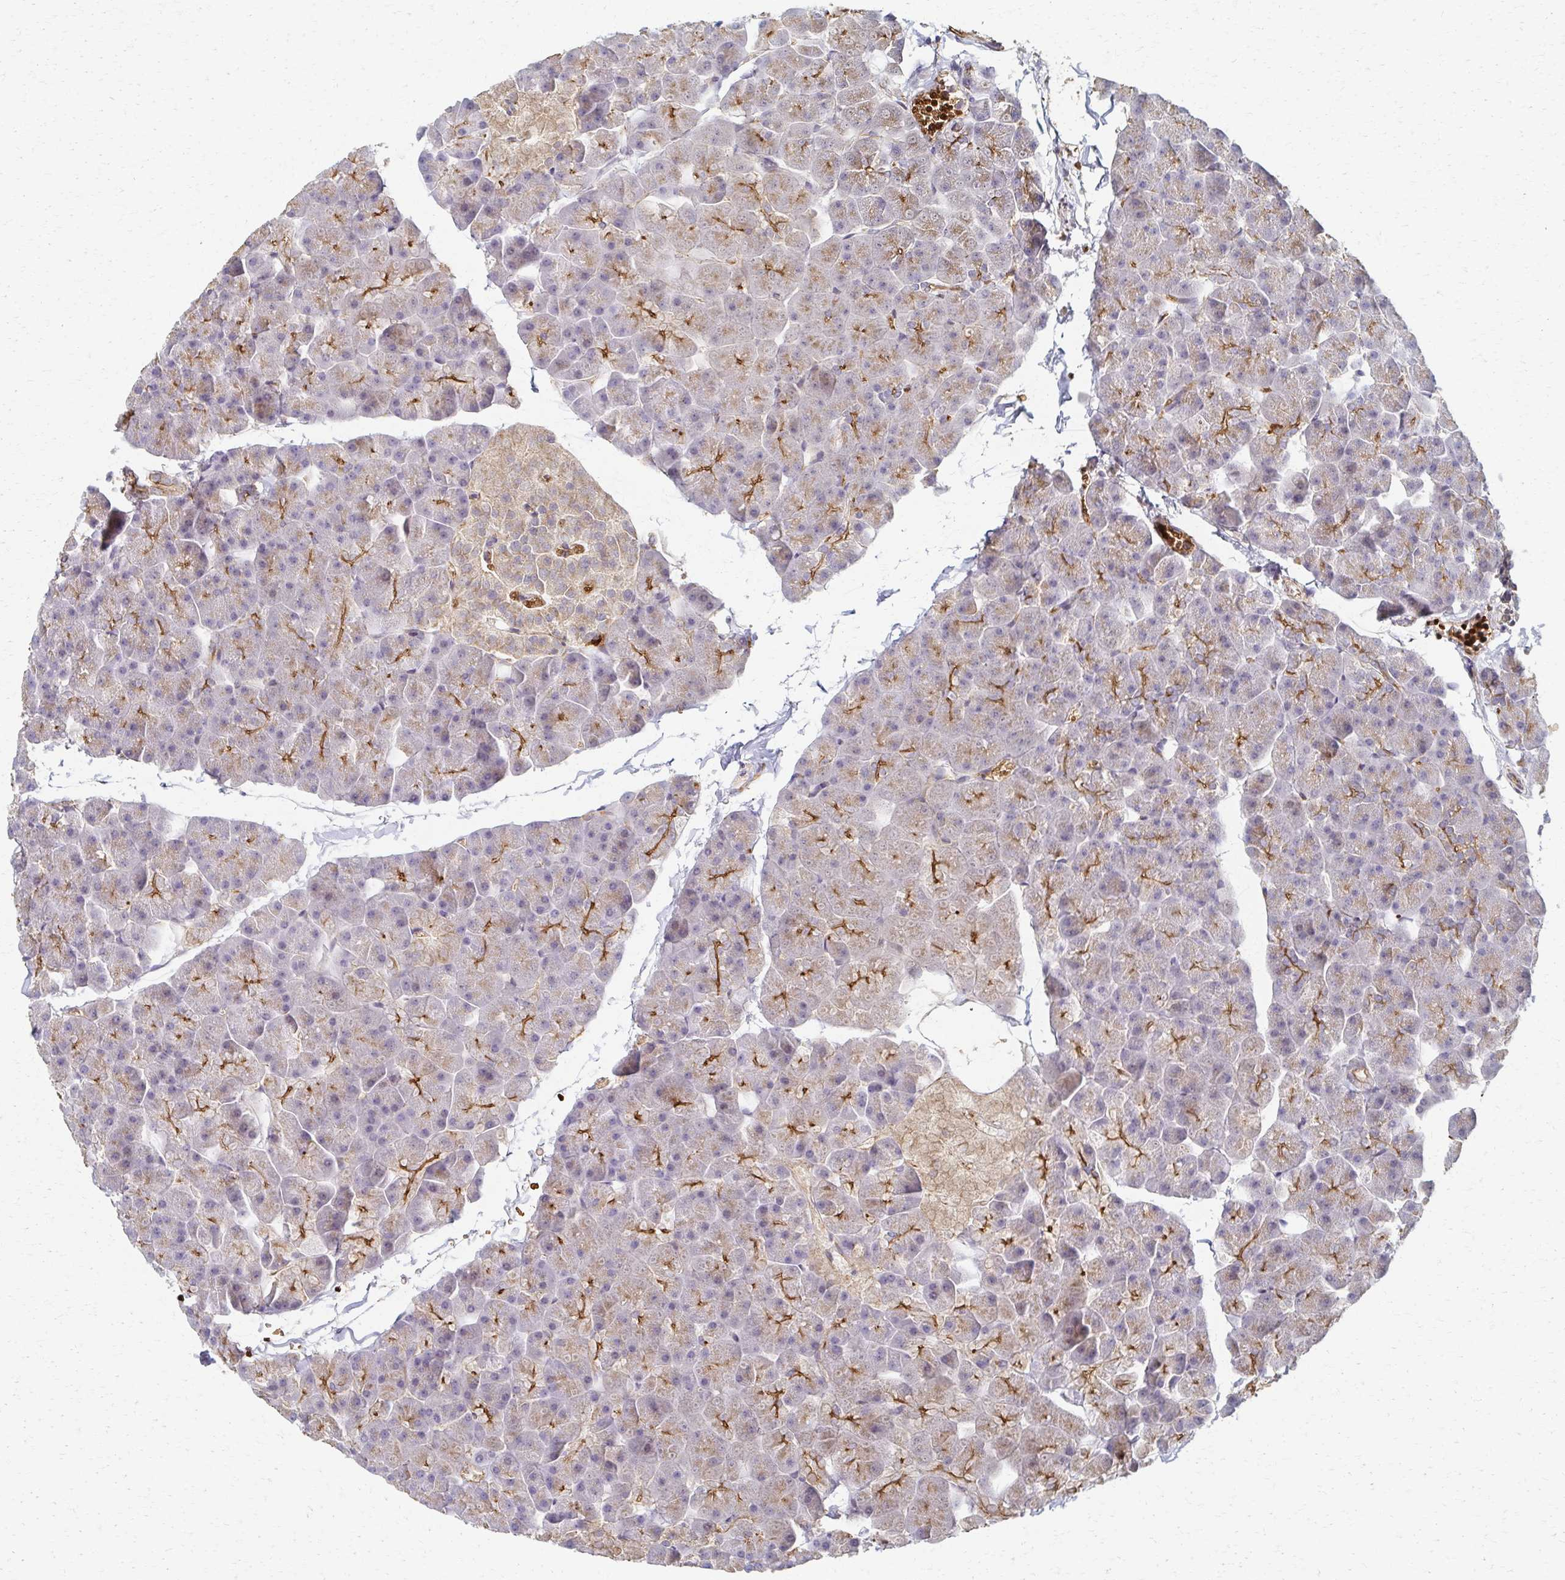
{"staining": {"intensity": "weak", "quantity": "25%-75%", "location": "cytoplasmic/membranous"}, "tissue": "pancreas", "cell_type": "Exocrine glandular cells", "image_type": "normal", "snomed": [{"axis": "morphology", "description": "Normal tissue, NOS"}, {"axis": "topography", "description": "Pancreas"}], "caption": "Immunohistochemistry image of normal pancreas: human pancreas stained using immunohistochemistry (IHC) displays low levels of weak protein expression localized specifically in the cytoplasmic/membranous of exocrine glandular cells, appearing as a cytoplasmic/membranous brown color.", "gene": "SKA2", "patient": {"sex": "male", "age": 35}}